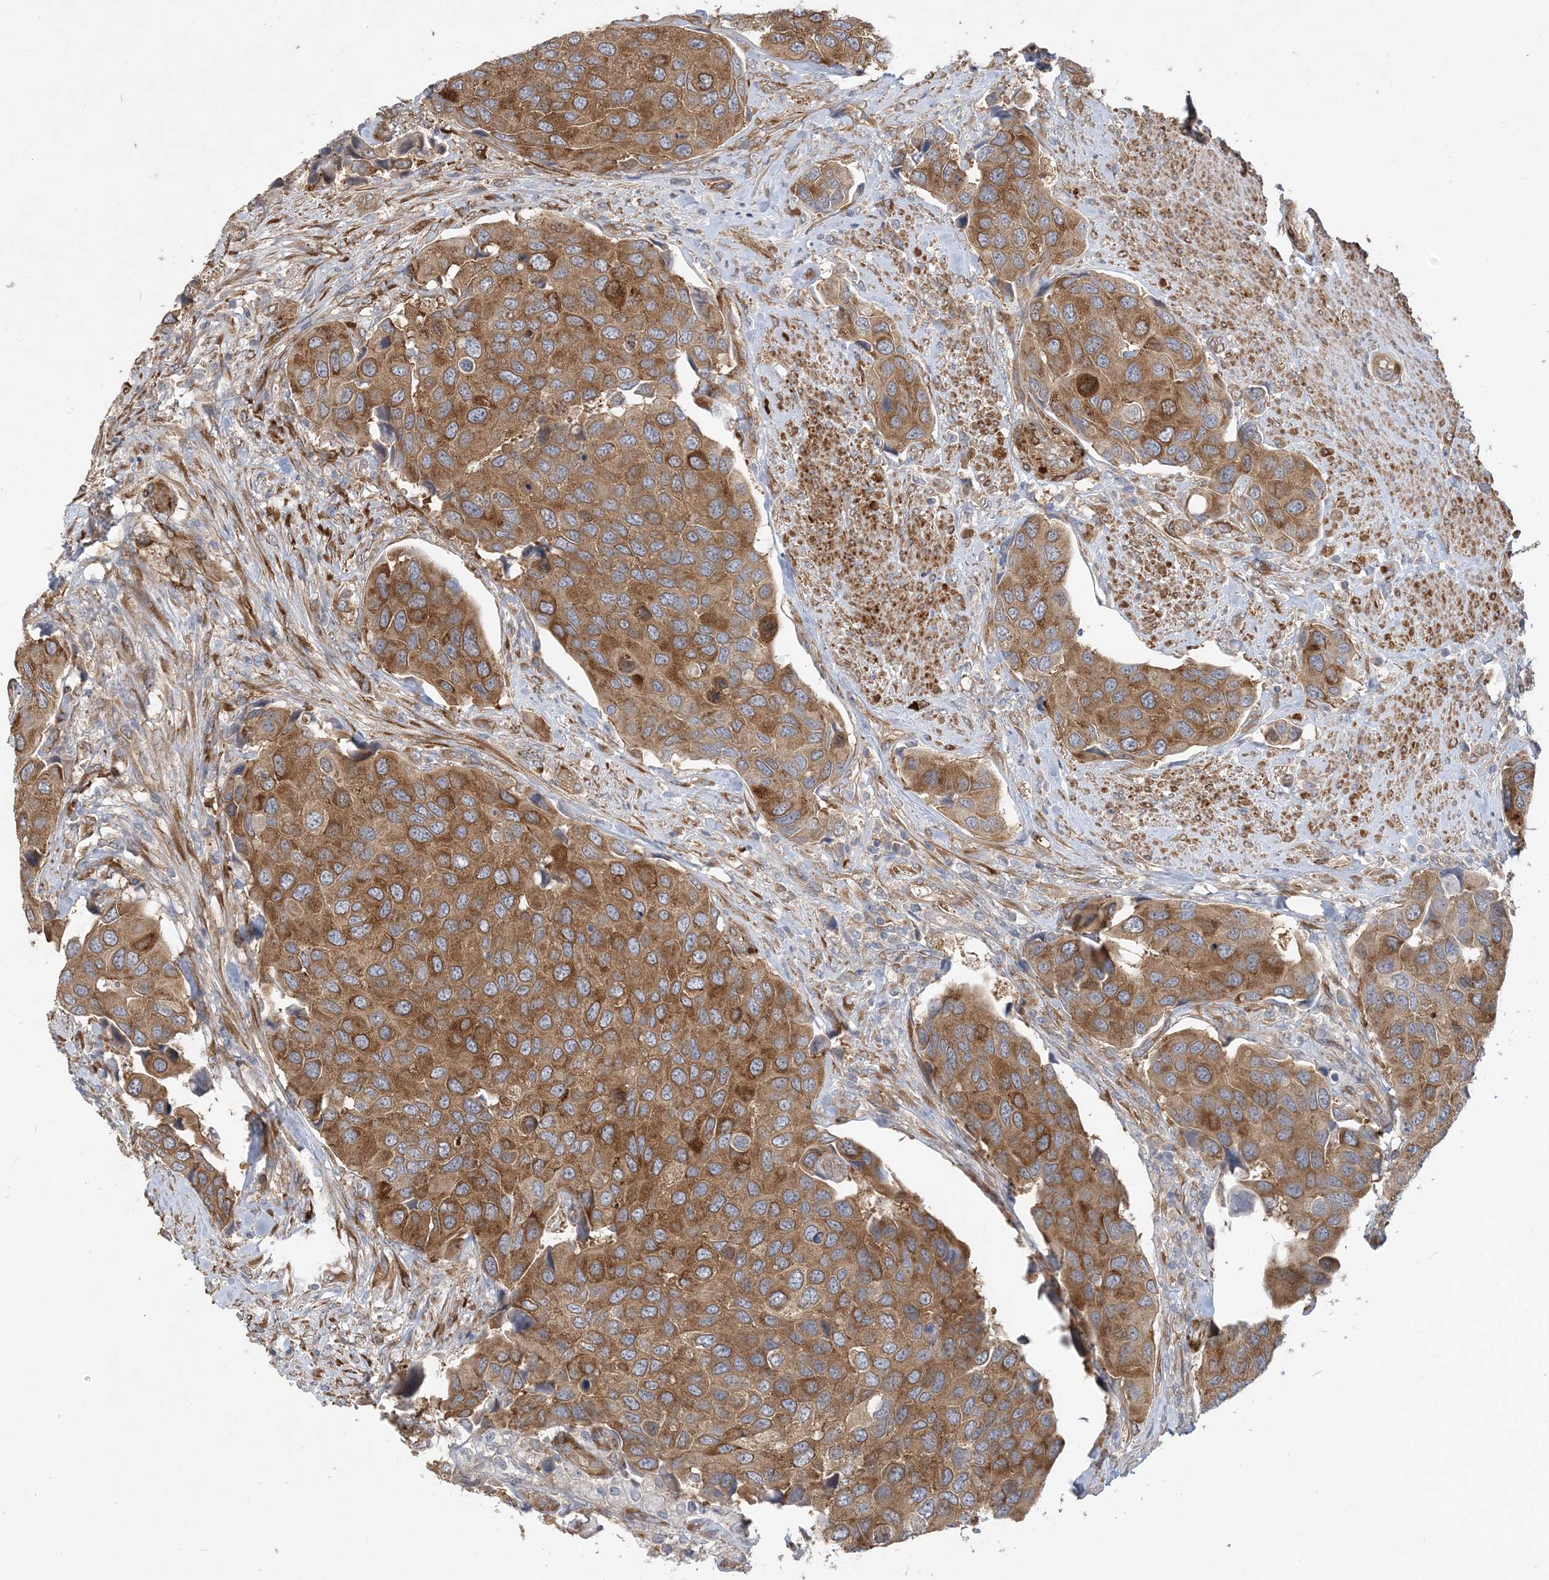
{"staining": {"intensity": "moderate", "quantity": ">75%", "location": "cytoplasmic/membranous"}, "tissue": "urothelial cancer", "cell_type": "Tumor cells", "image_type": "cancer", "snomed": [{"axis": "morphology", "description": "Urothelial carcinoma, High grade"}, {"axis": "topography", "description": "Urinary bladder"}], "caption": "Human high-grade urothelial carcinoma stained for a protein (brown) exhibits moderate cytoplasmic/membranous positive expression in approximately >75% of tumor cells.", "gene": "MAP4K5", "patient": {"sex": "male", "age": 74}}